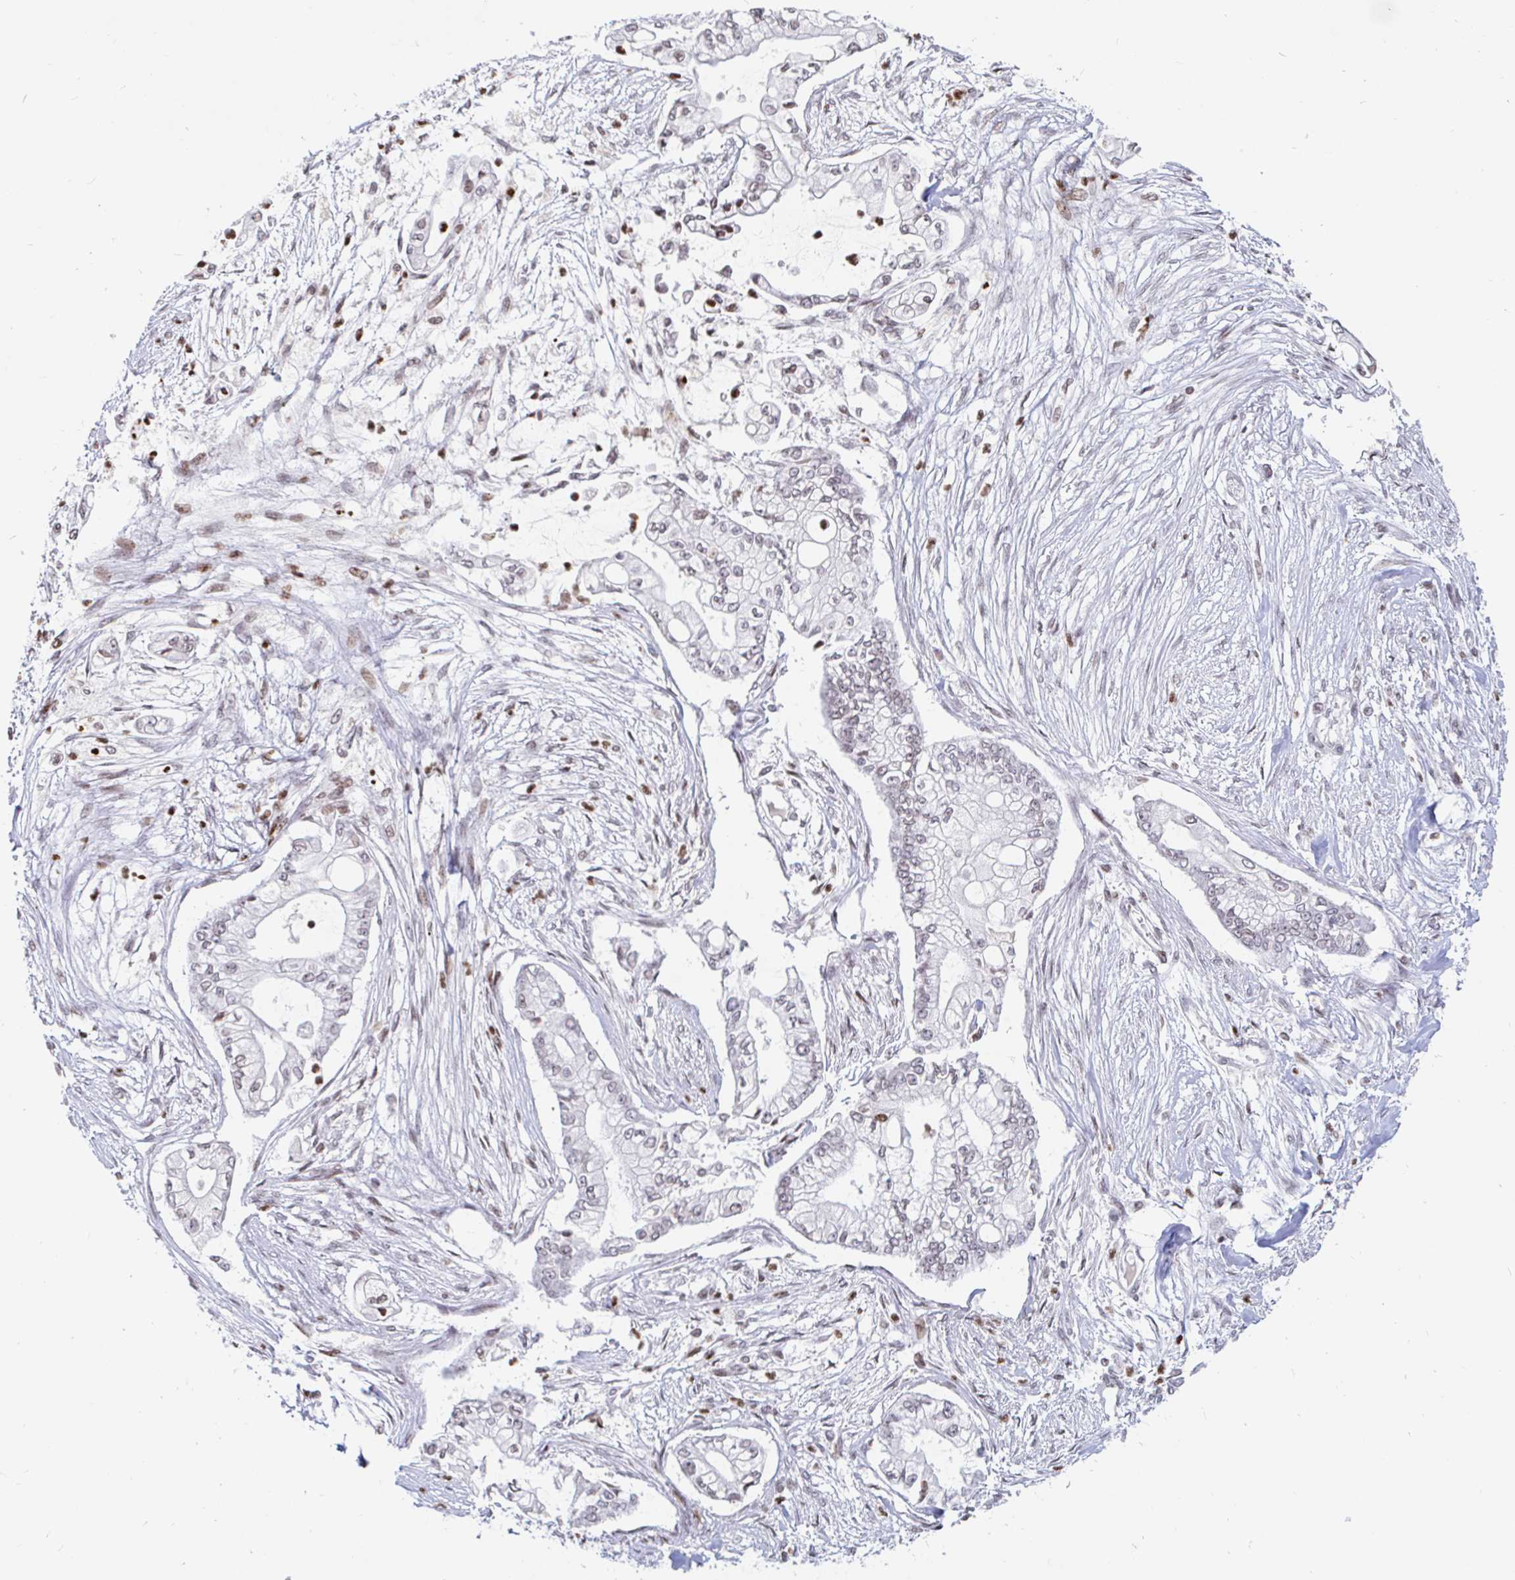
{"staining": {"intensity": "weak", "quantity": "<25%", "location": "nuclear"}, "tissue": "pancreatic cancer", "cell_type": "Tumor cells", "image_type": "cancer", "snomed": [{"axis": "morphology", "description": "Adenocarcinoma, NOS"}, {"axis": "topography", "description": "Pancreas"}], "caption": "This is a histopathology image of immunohistochemistry staining of pancreatic cancer (adenocarcinoma), which shows no positivity in tumor cells. (Brightfield microscopy of DAB (3,3'-diaminobenzidine) IHC at high magnification).", "gene": "HOXC10", "patient": {"sex": "female", "age": 69}}